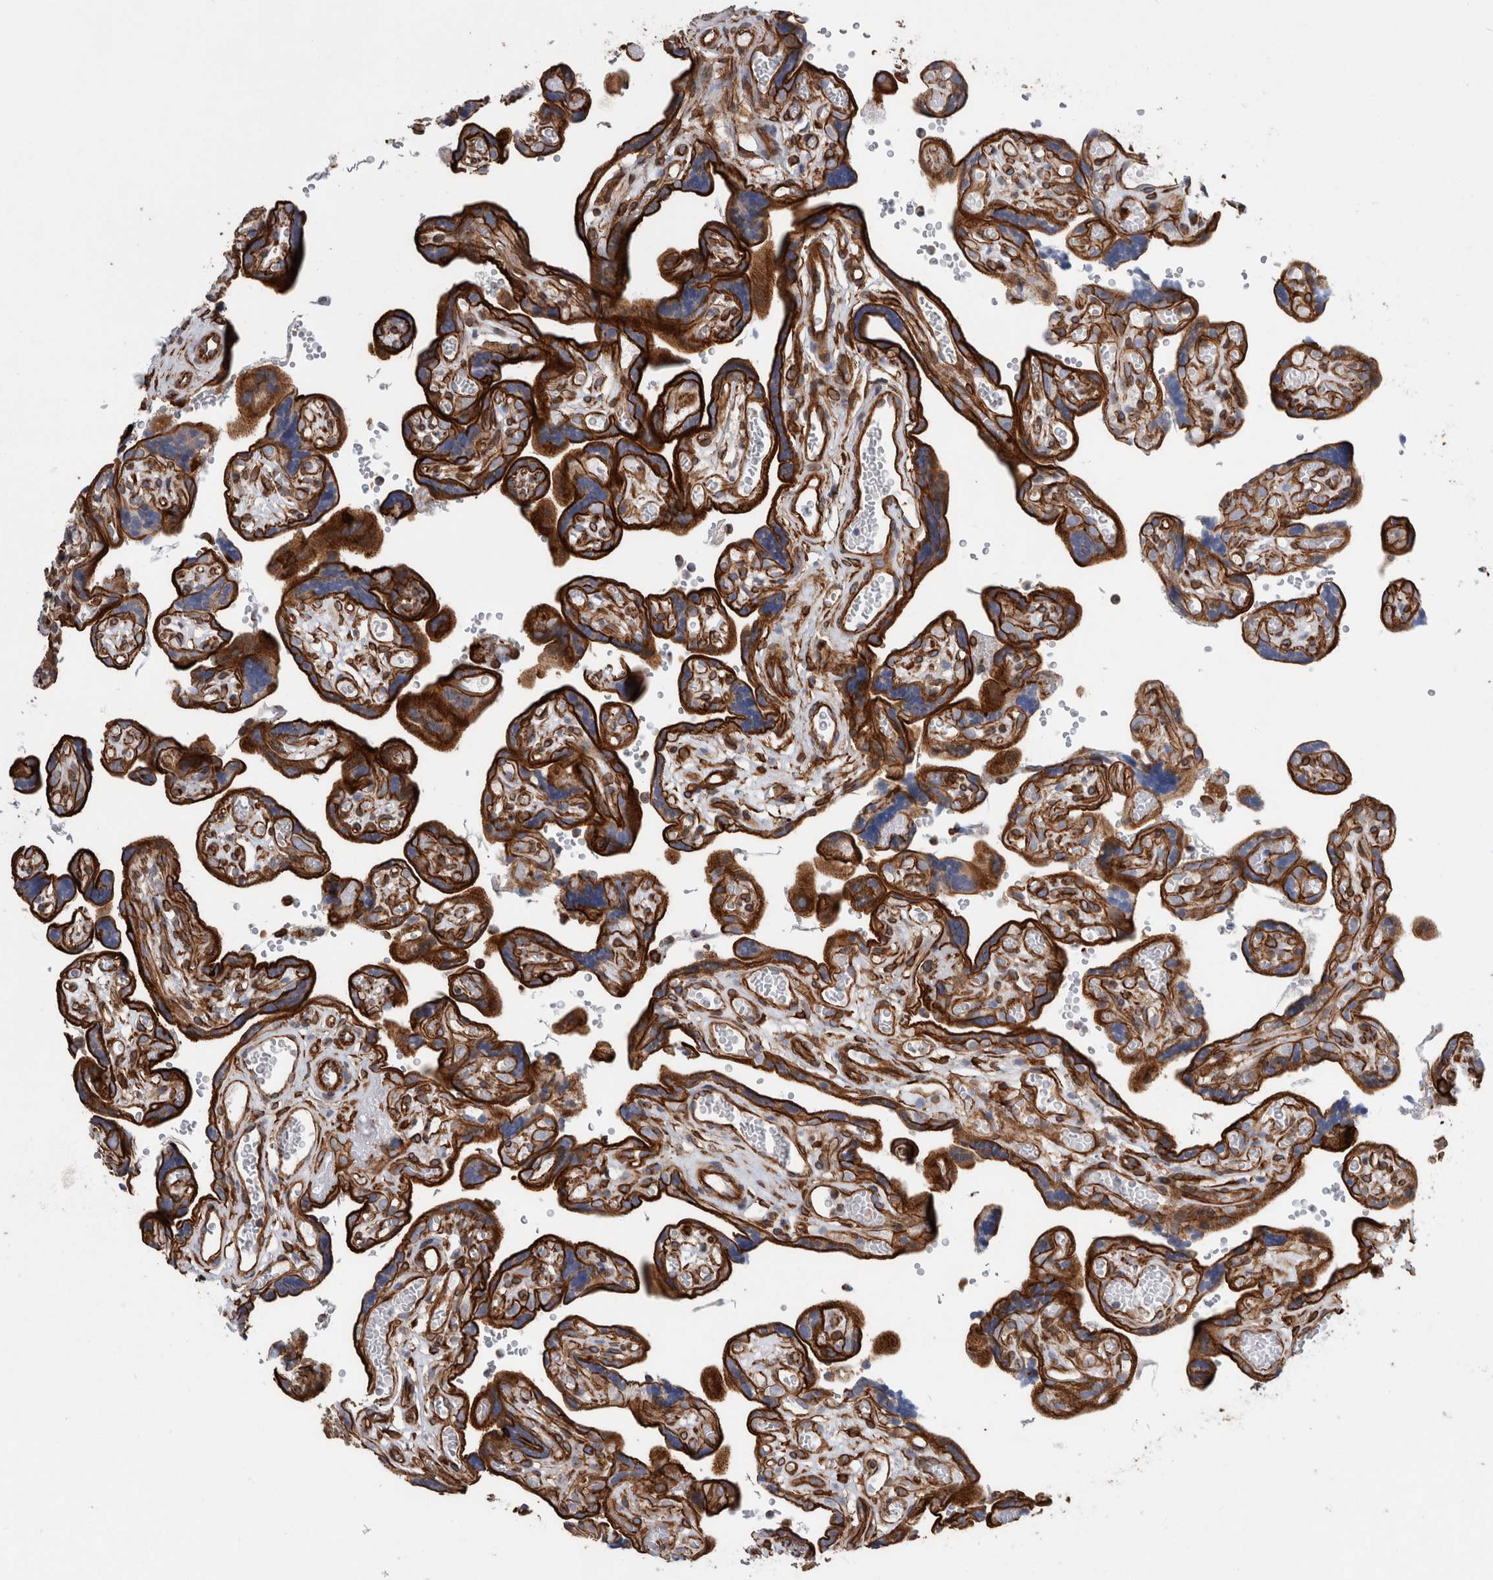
{"staining": {"intensity": "strong", "quantity": ">75%", "location": "cytoplasmic/membranous"}, "tissue": "placenta", "cell_type": "Decidual cells", "image_type": "normal", "snomed": [{"axis": "morphology", "description": "Normal tissue, NOS"}, {"axis": "topography", "description": "Placenta"}], "caption": "Placenta stained for a protein shows strong cytoplasmic/membranous positivity in decidual cells.", "gene": "PLEC", "patient": {"sex": "female", "age": 30}}